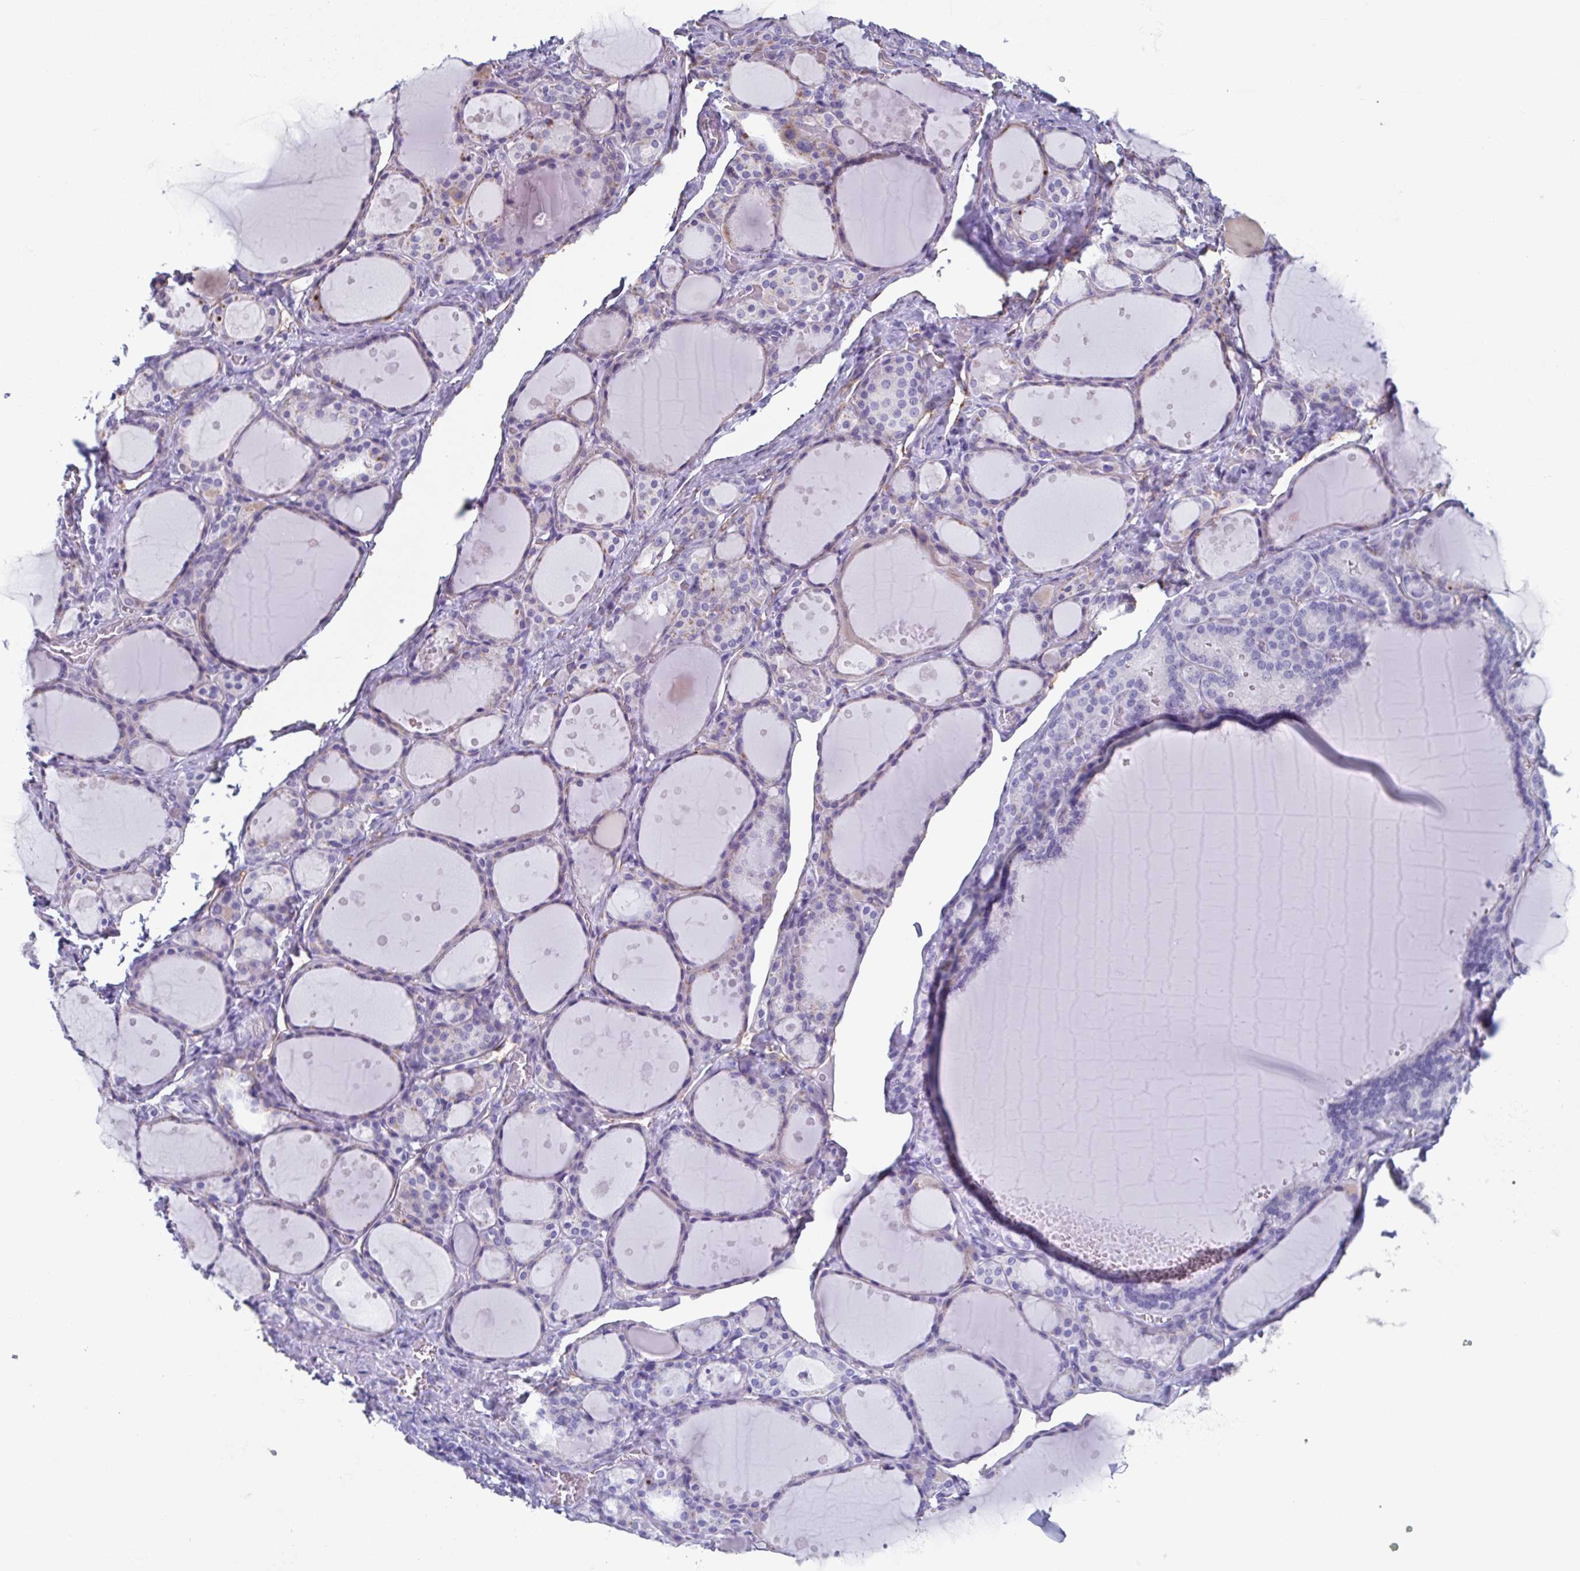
{"staining": {"intensity": "moderate", "quantity": "<25%", "location": "cytoplasmic/membranous"}, "tissue": "thyroid gland", "cell_type": "Glandular cells", "image_type": "normal", "snomed": [{"axis": "morphology", "description": "Normal tissue, NOS"}, {"axis": "topography", "description": "Thyroid gland"}], "caption": "Moderate cytoplasmic/membranous expression is present in about <25% of glandular cells in normal thyroid gland.", "gene": "LYRM2", "patient": {"sex": "male", "age": 68}}